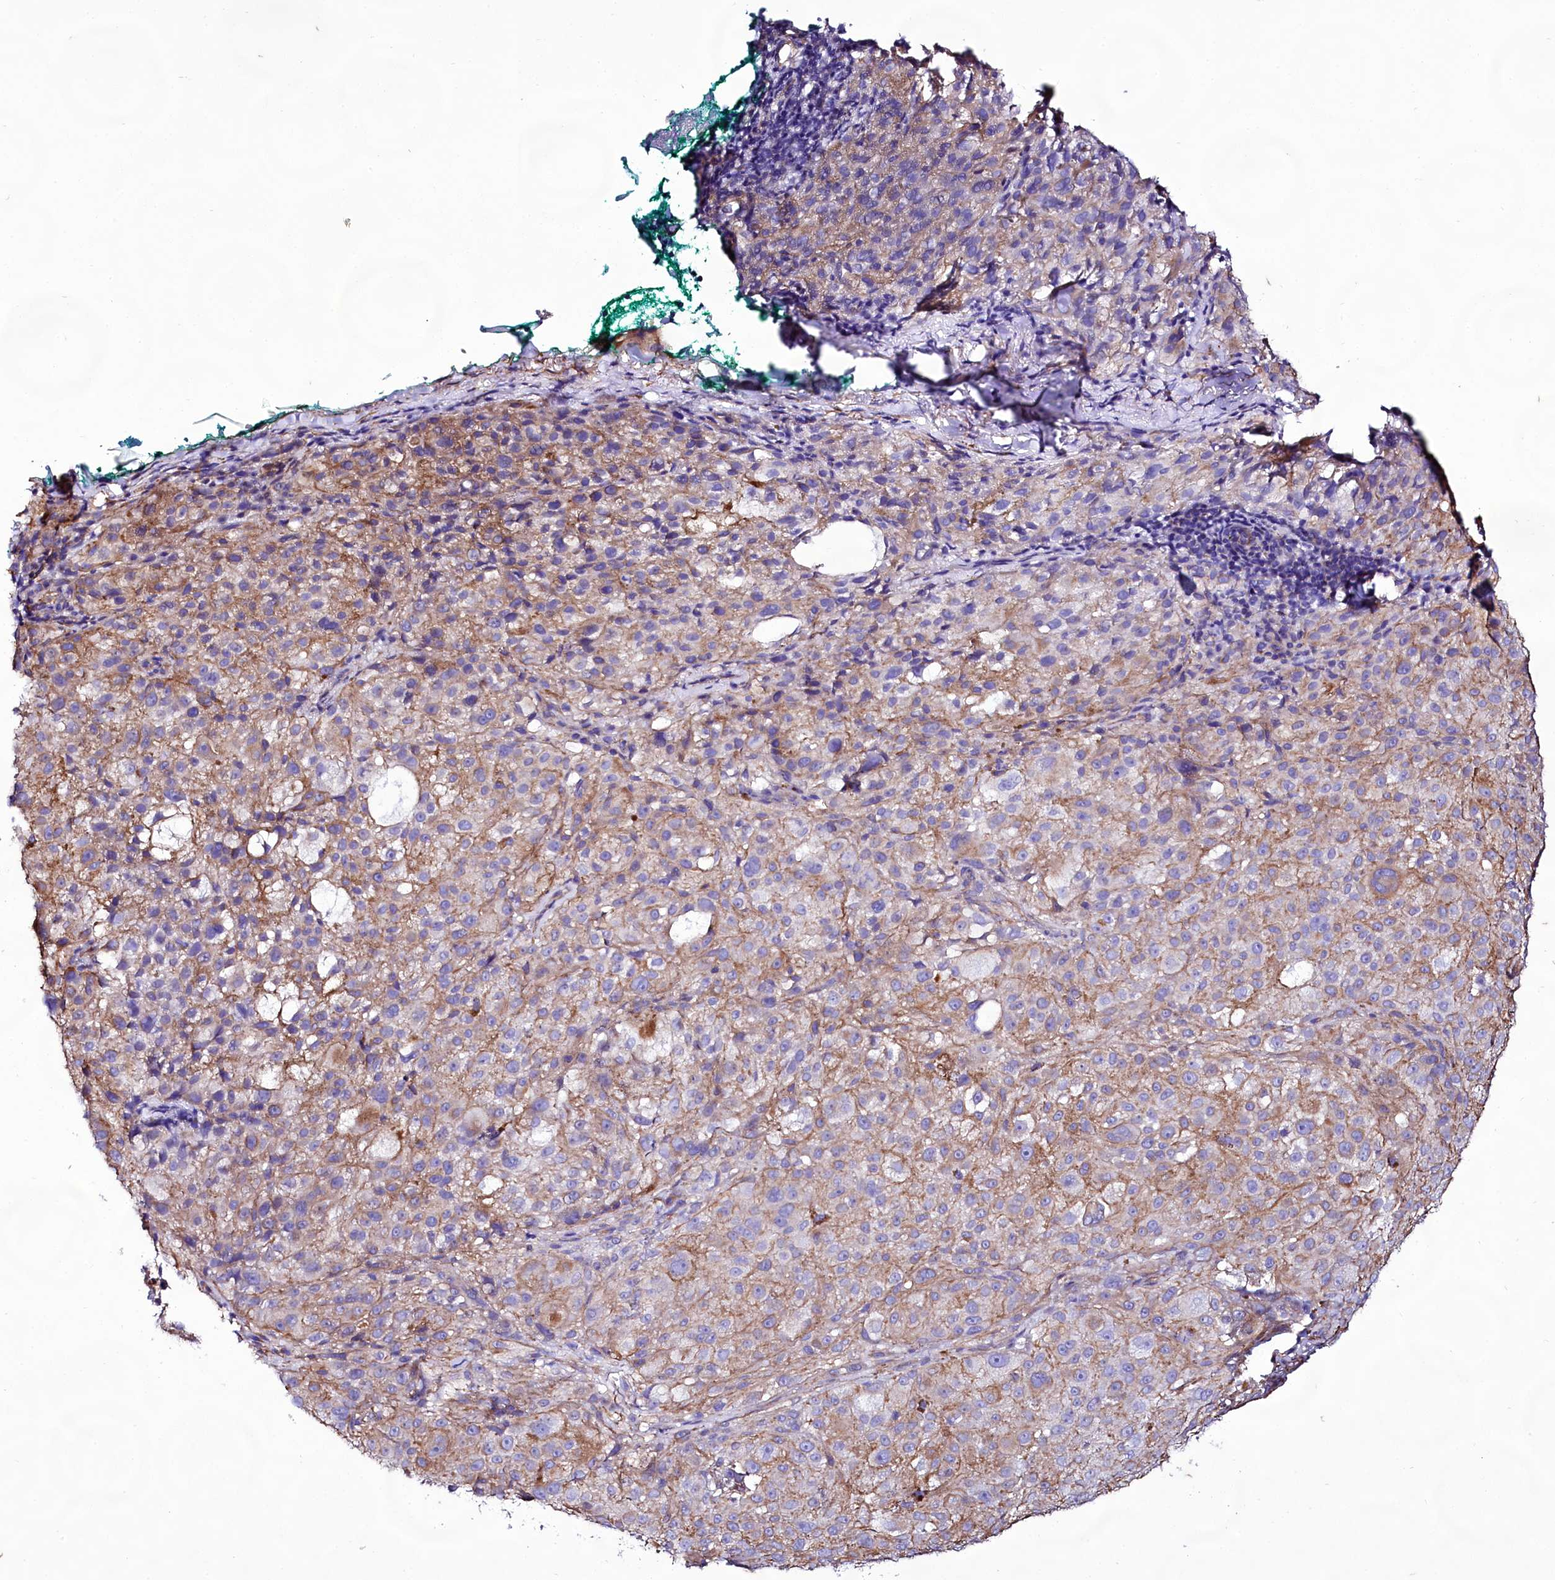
{"staining": {"intensity": "weak", "quantity": "<25%", "location": "cytoplasmic/membranous"}, "tissue": "melanoma", "cell_type": "Tumor cells", "image_type": "cancer", "snomed": [{"axis": "morphology", "description": "Necrosis, NOS"}, {"axis": "morphology", "description": "Malignant melanoma, NOS"}, {"axis": "topography", "description": "Skin"}], "caption": "This is an immunohistochemistry photomicrograph of human malignant melanoma. There is no positivity in tumor cells.", "gene": "CD99", "patient": {"sex": "female", "age": 87}}